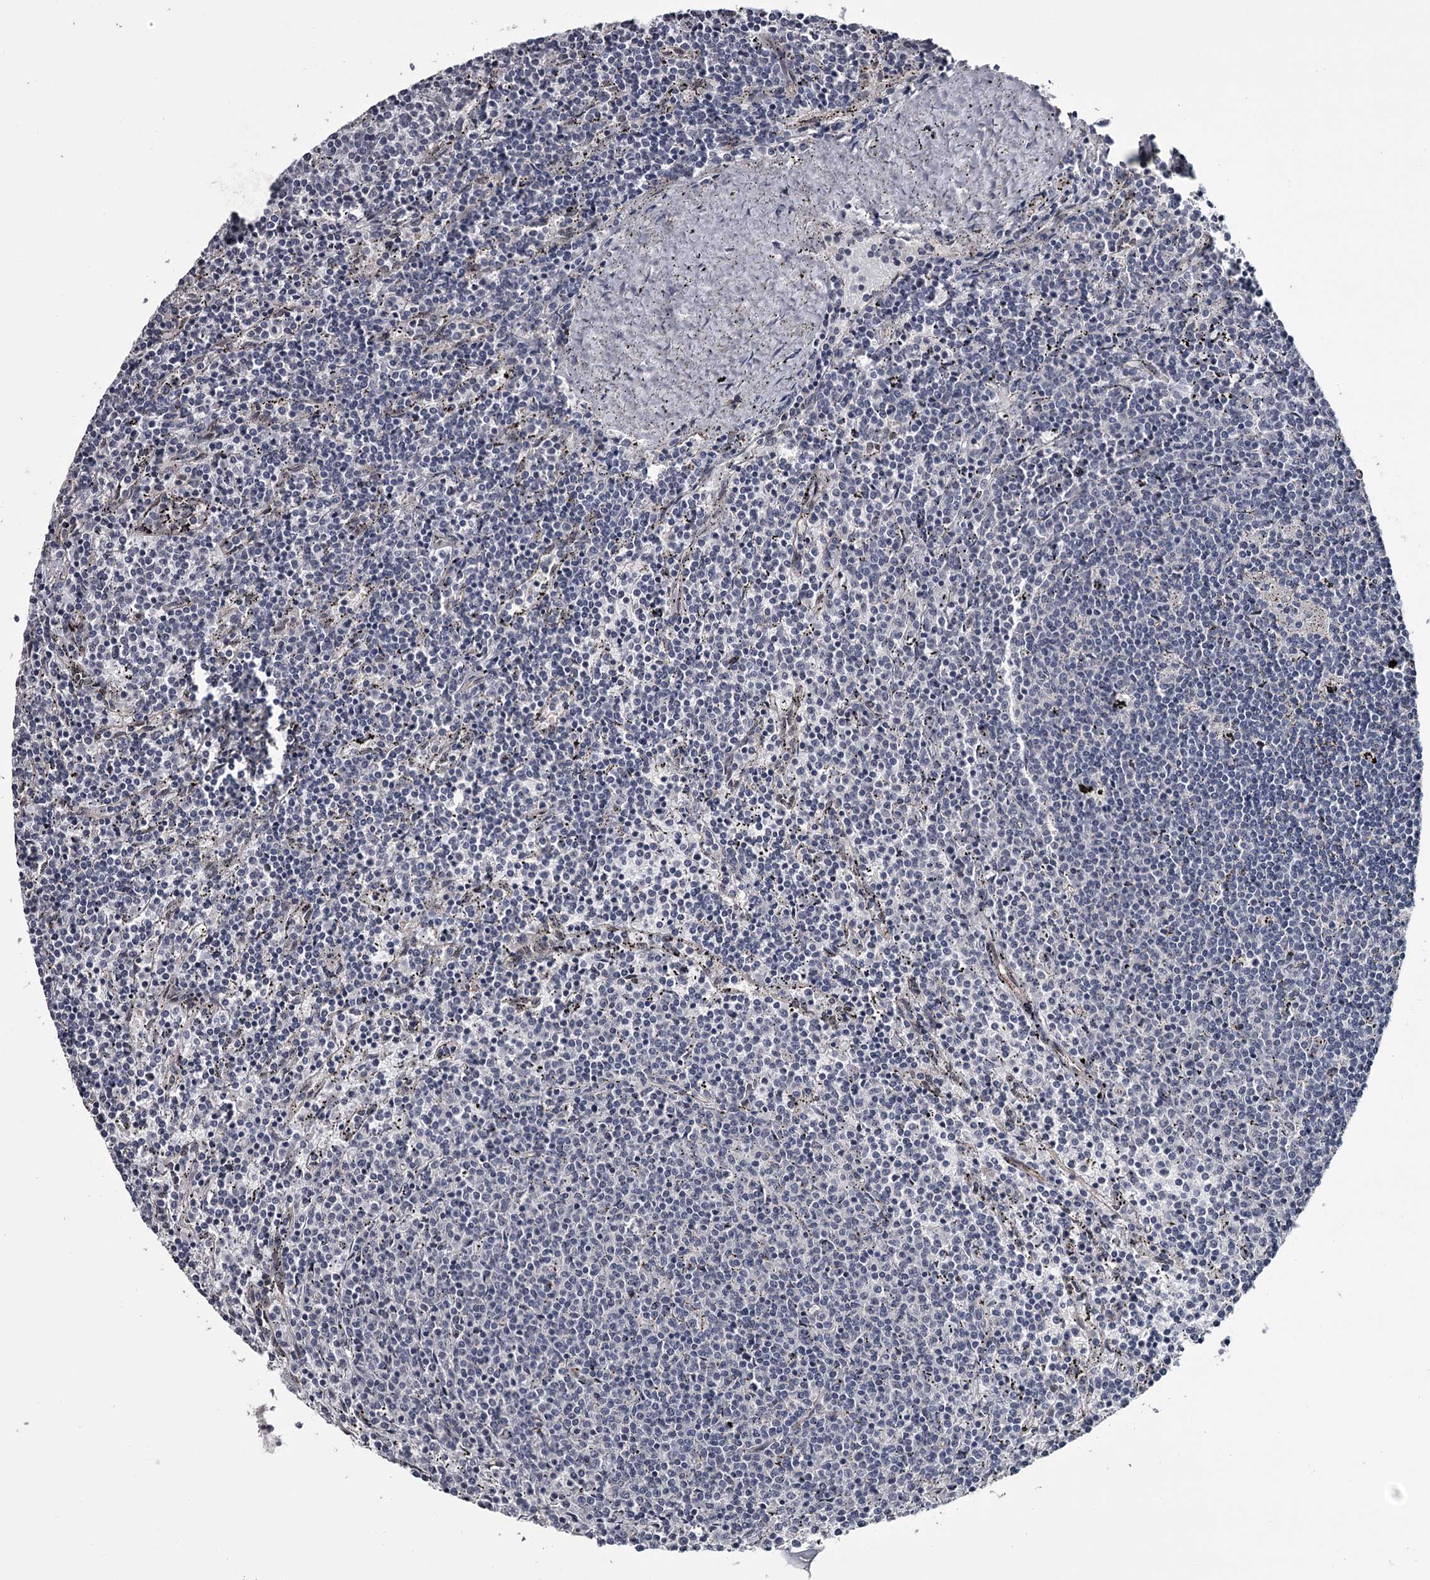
{"staining": {"intensity": "negative", "quantity": "none", "location": "none"}, "tissue": "lymphoma", "cell_type": "Tumor cells", "image_type": "cancer", "snomed": [{"axis": "morphology", "description": "Malignant lymphoma, non-Hodgkin's type, Low grade"}, {"axis": "topography", "description": "Spleen"}], "caption": "Immunohistochemistry (IHC) photomicrograph of low-grade malignant lymphoma, non-Hodgkin's type stained for a protein (brown), which displays no expression in tumor cells.", "gene": "PRPF40B", "patient": {"sex": "female", "age": 50}}